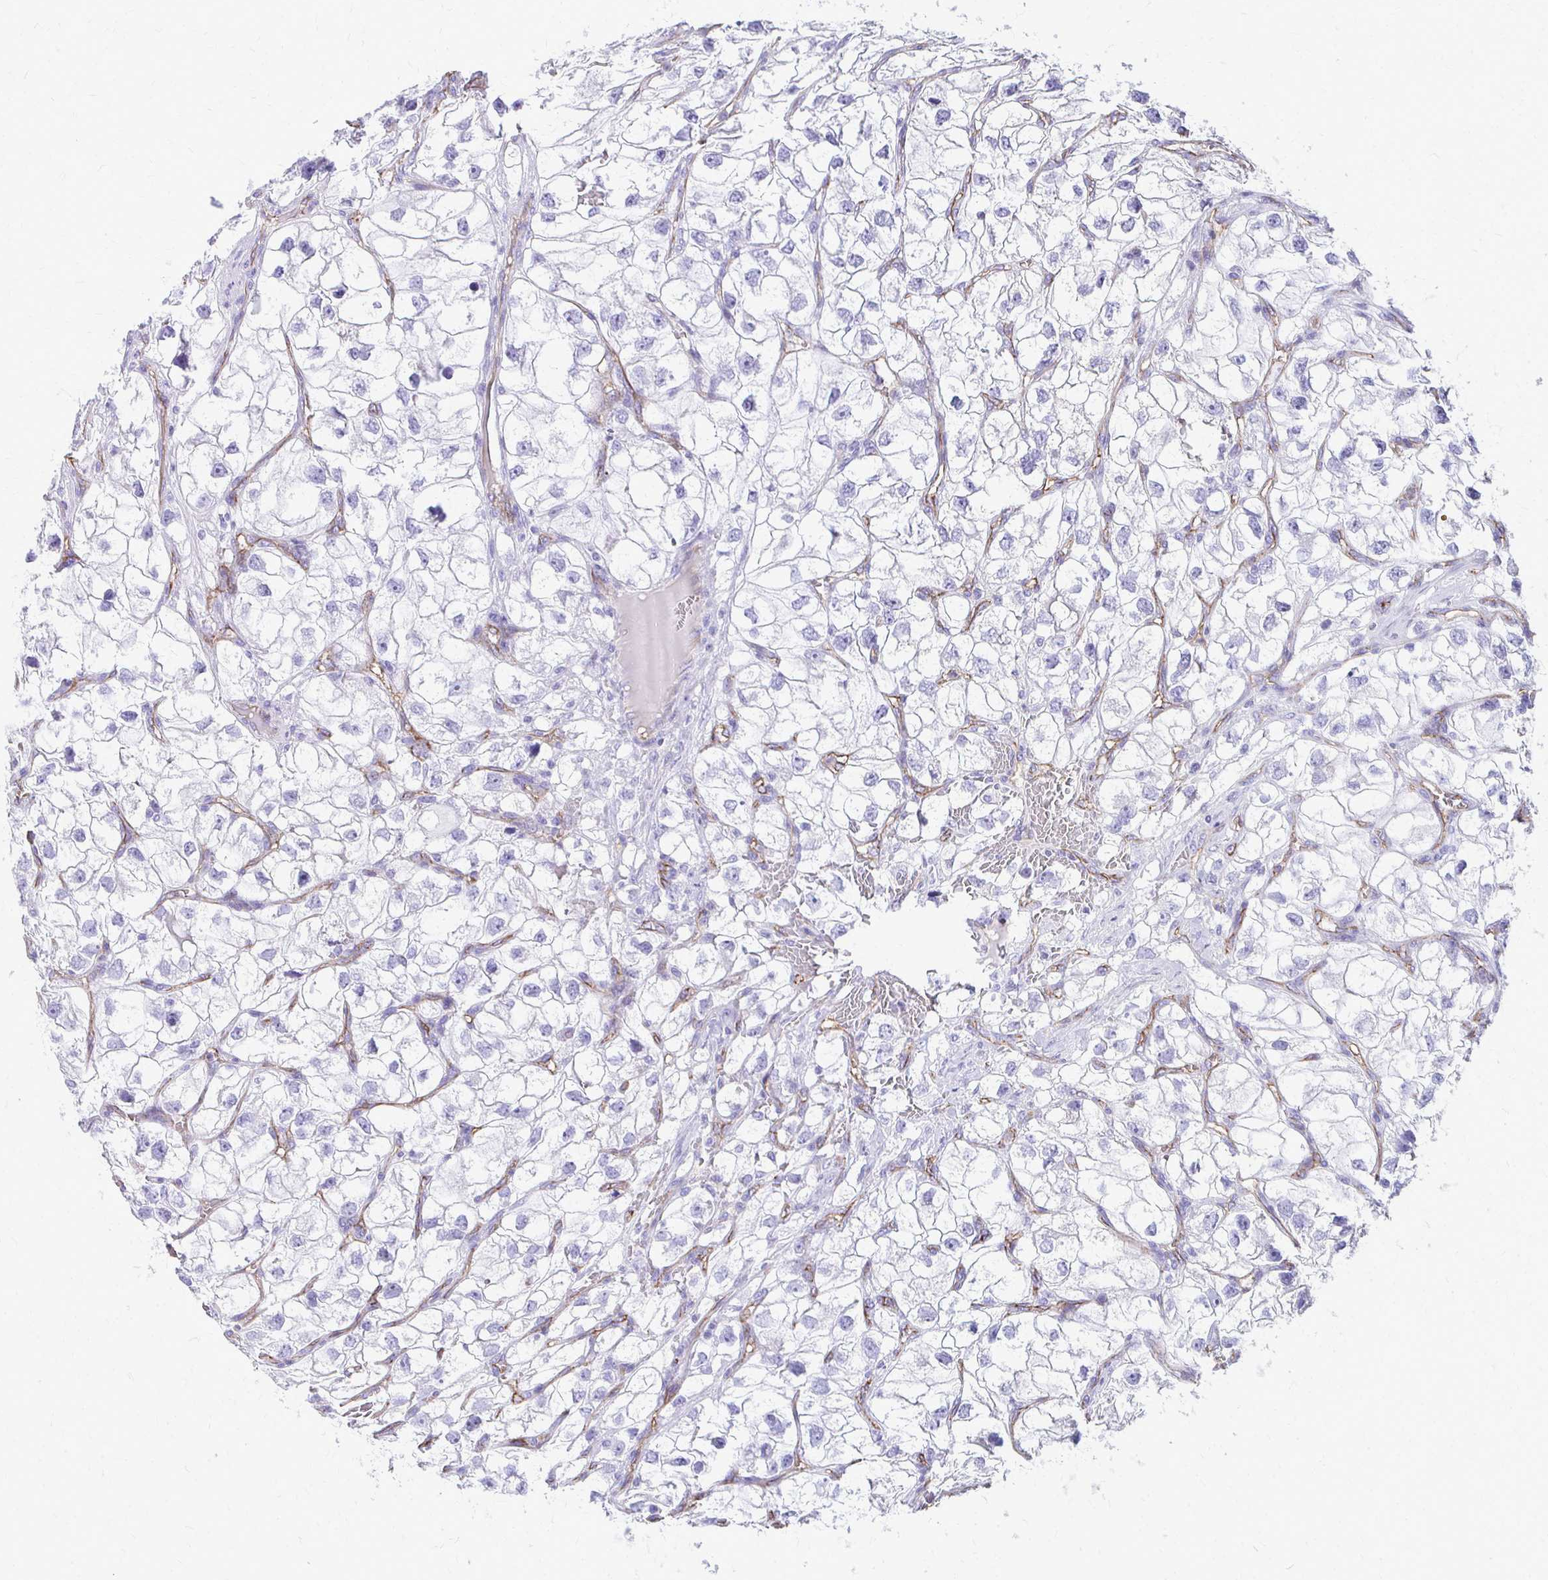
{"staining": {"intensity": "negative", "quantity": "none", "location": "none"}, "tissue": "renal cancer", "cell_type": "Tumor cells", "image_type": "cancer", "snomed": [{"axis": "morphology", "description": "Adenocarcinoma, NOS"}, {"axis": "topography", "description": "Kidney"}], "caption": "The immunohistochemistry image has no significant staining in tumor cells of renal cancer tissue.", "gene": "TPSG1", "patient": {"sex": "male", "age": 59}}